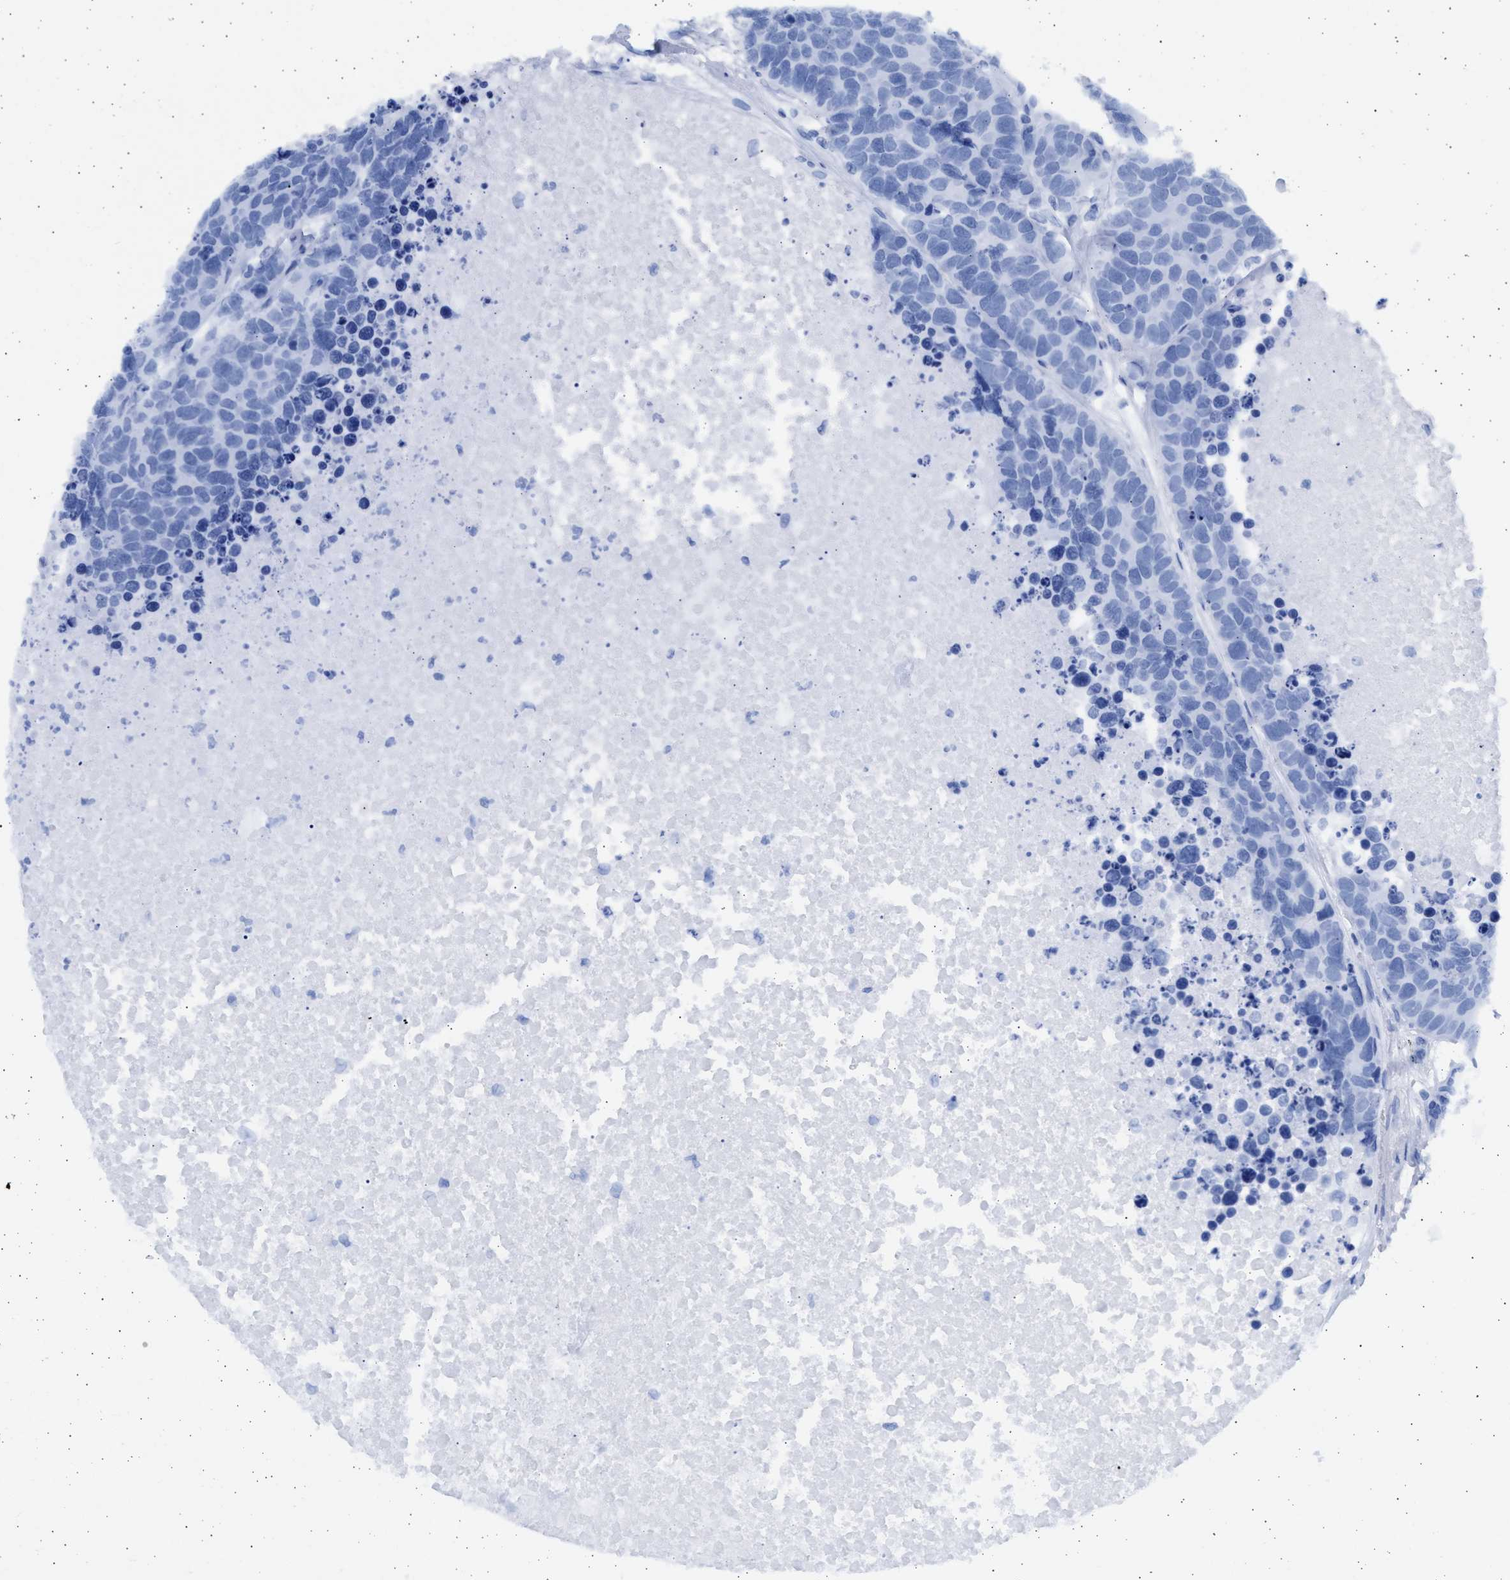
{"staining": {"intensity": "negative", "quantity": "none", "location": "none"}, "tissue": "carcinoid", "cell_type": "Tumor cells", "image_type": "cancer", "snomed": [{"axis": "morphology", "description": "Carcinoid, malignant, NOS"}, {"axis": "topography", "description": "Lung"}], "caption": "Immunohistochemical staining of carcinoid exhibits no significant expression in tumor cells.", "gene": "ALDOC", "patient": {"sex": "male", "age": 60}}